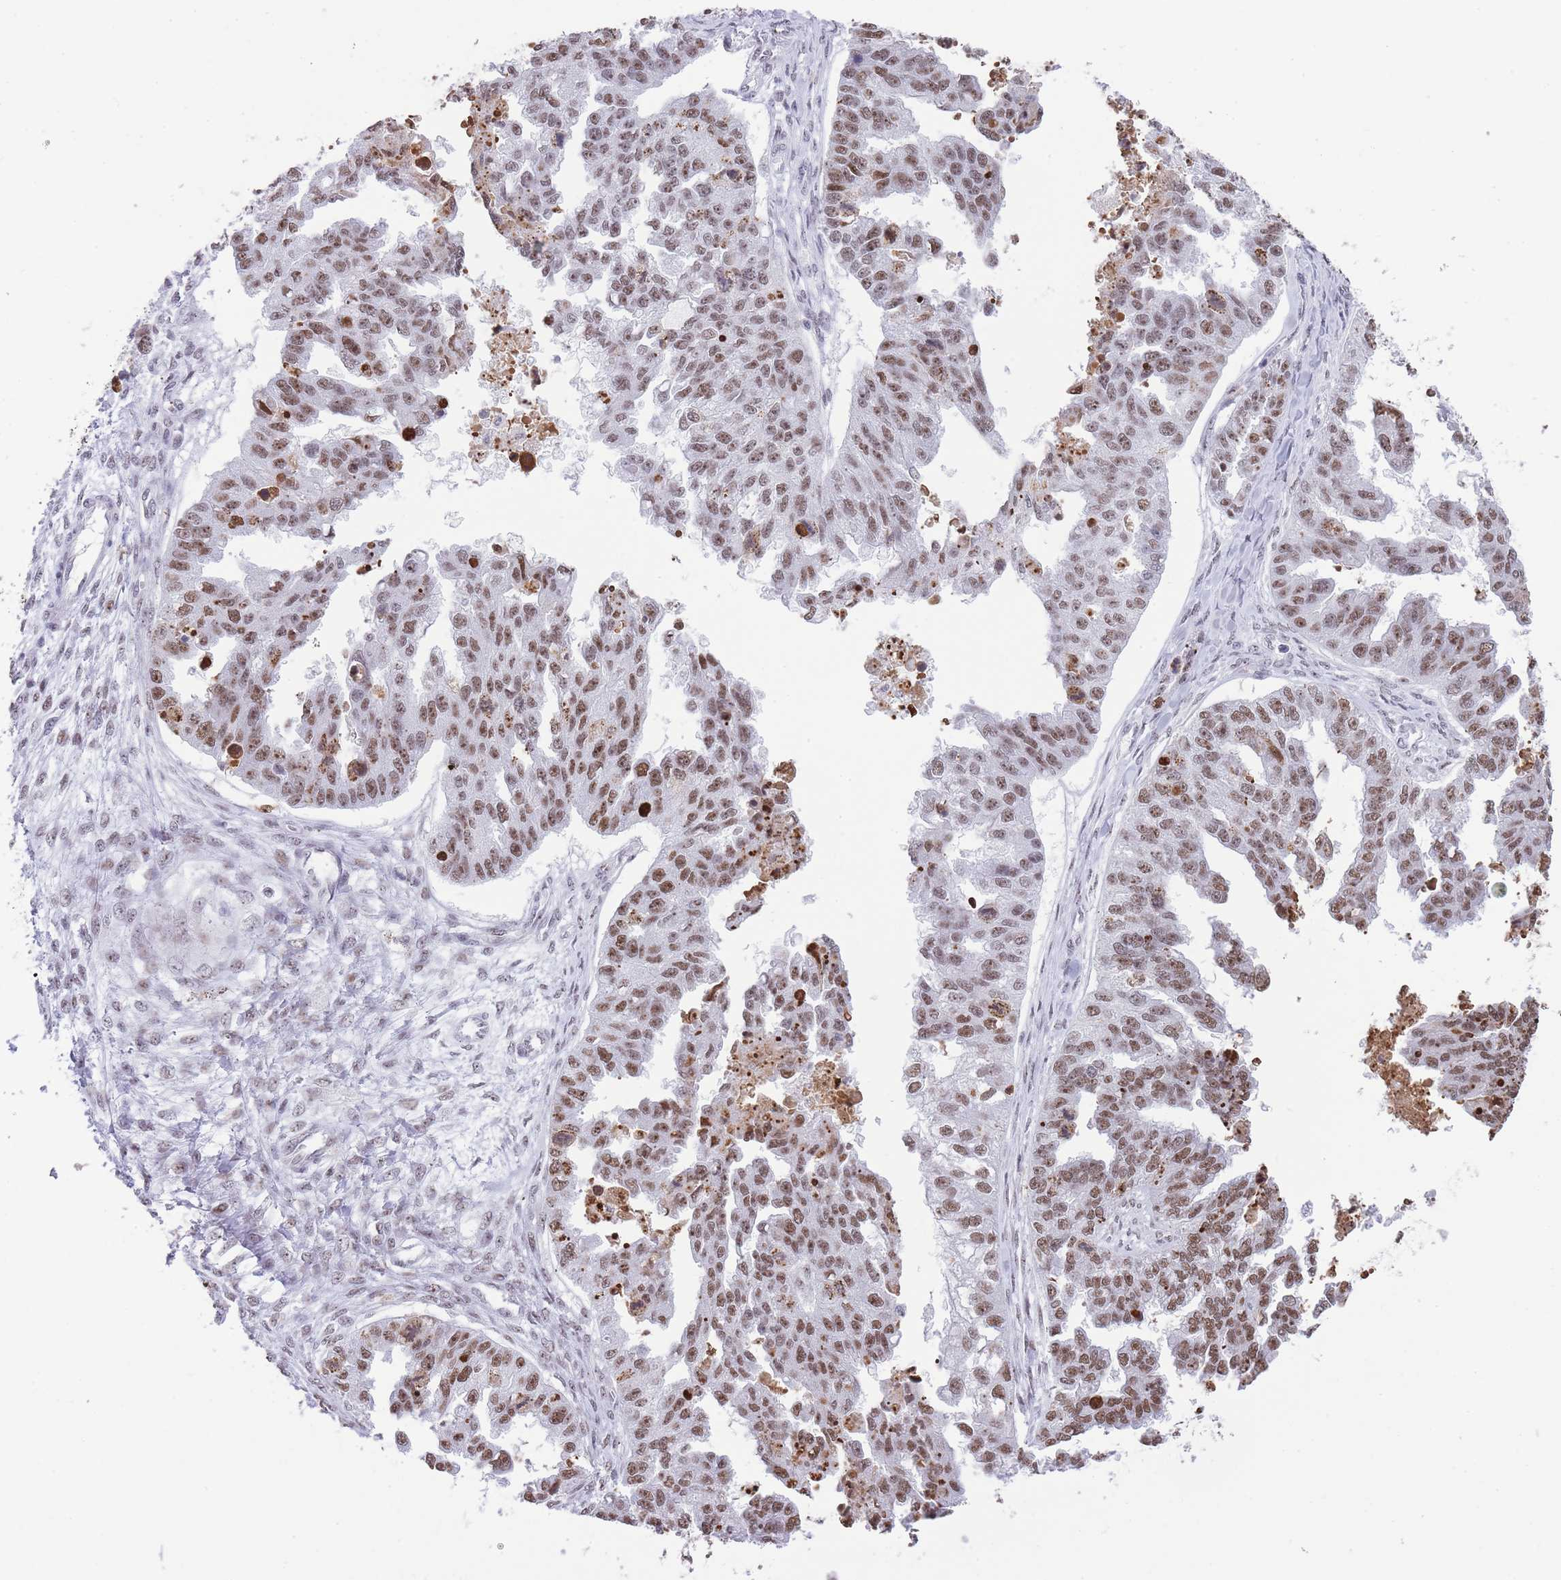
{"staining": {"intensity": "moderate", "quantity": ">75%", "location": "nuclear"}, "tissue": "ovarian cancer", "cell_type": "Tumor cells", "image_type": "cancer", "snomed": [{"axis": "morphology", "description": "Cystadenocarcinoma, serous, NOS"}, {"axis": "topography", "description": "Ovary"}], "caption": "High-magnification brightfield microscopy of ovarian cancer stained with DAB (brown) and counterstained with hematoxylin (blue). tumor cells exhibit moderate nuclear expression is present in approximately>75% of cells.", "gene": "EVC2", "patient": {"sex": "female", "age": 58}}